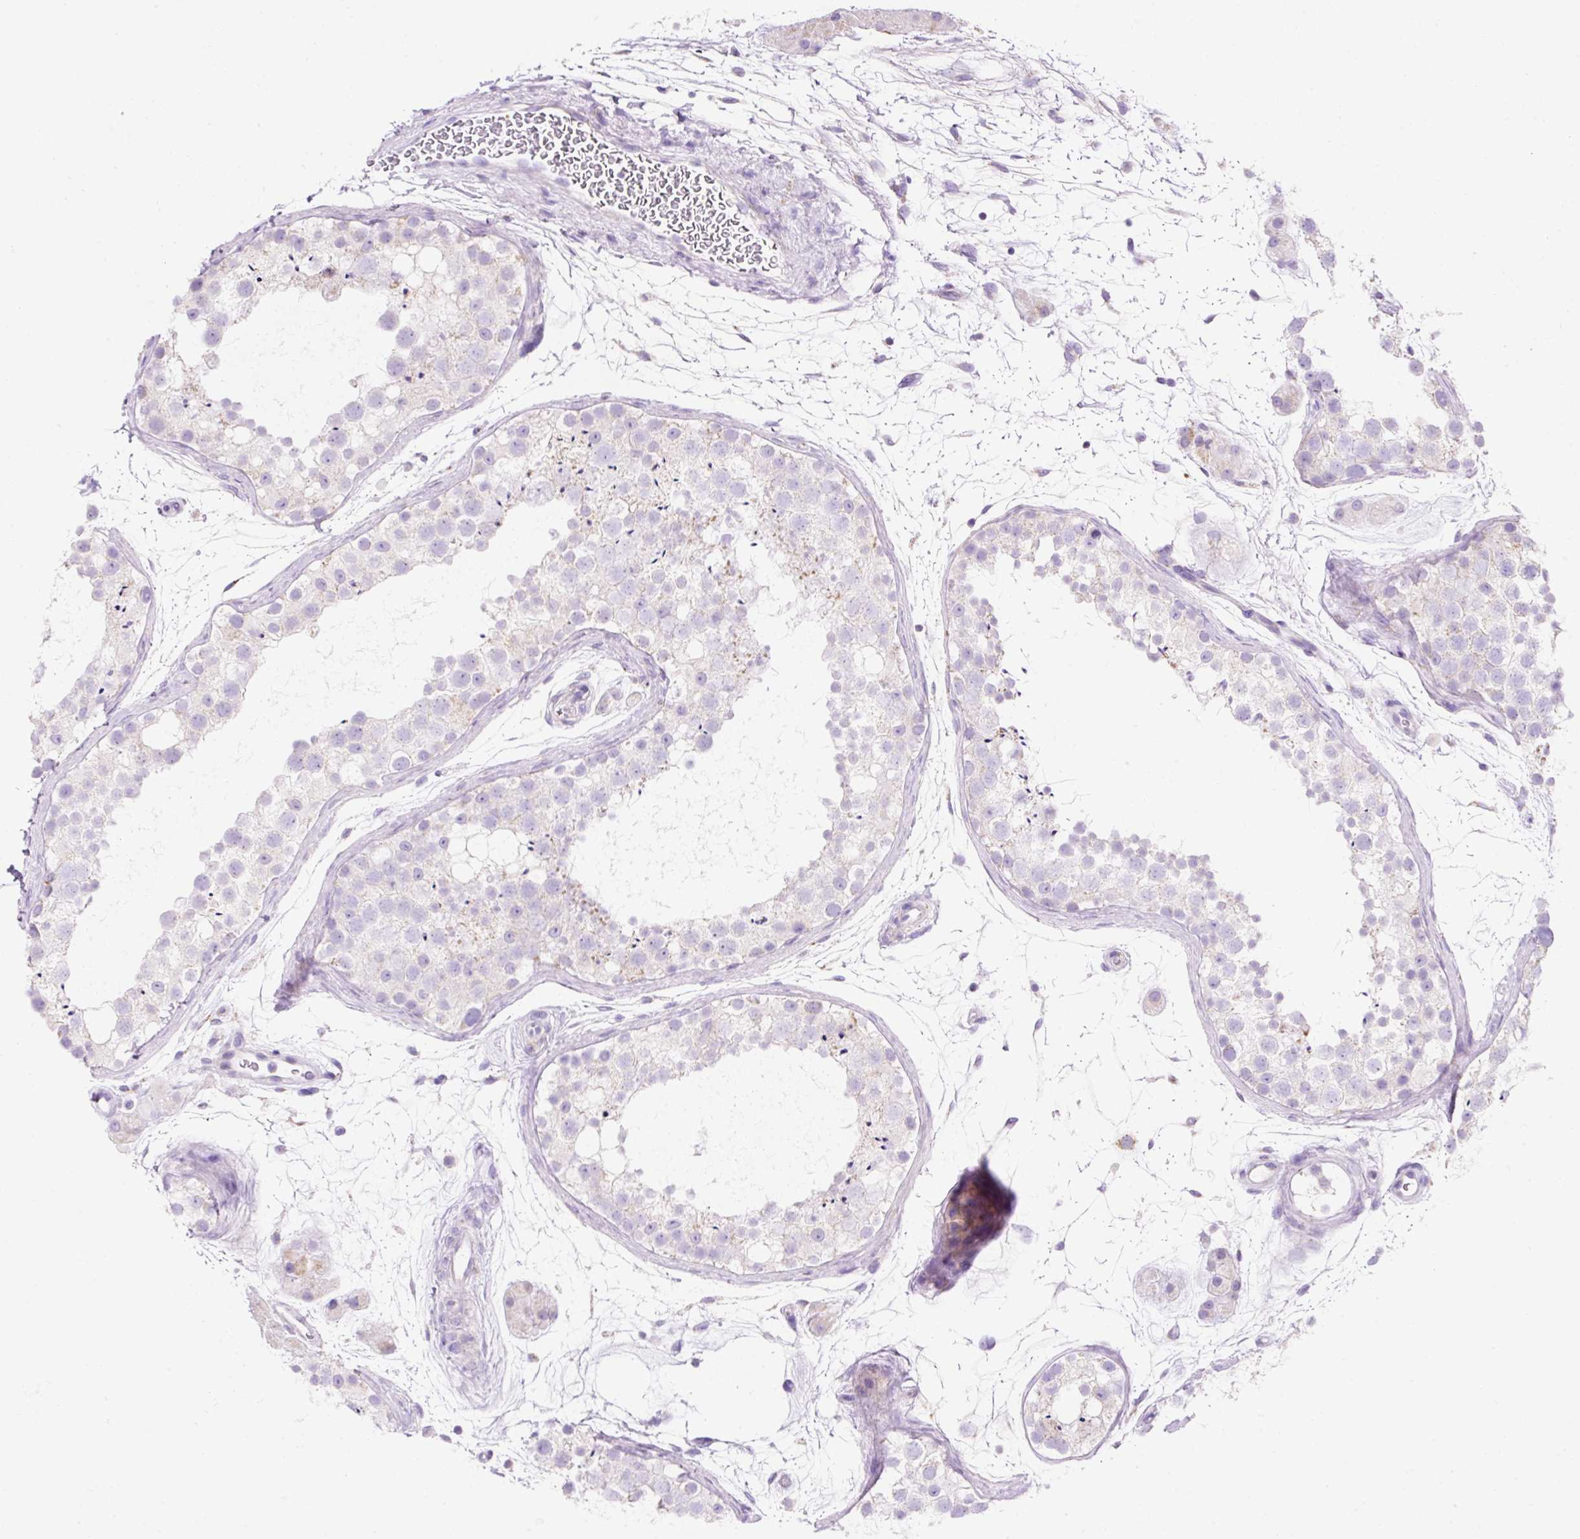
{"staining": {"intensity": "negative", "quantity": "none", "location": "none"}, "tissue": "testis", "cell_type": "Cells in seminiferous ducts", "image_type": "normal", "snomed": [{"axis": "morphology", "description": "Normal tissue, NOS"}, {"axis": "topography", "description": "Testis"}], "caption": "High magnification brightfield microscopy of unremarkable testis stained with DAB (brown) and counterstained with hematoxylin (blue): cells in seminiferous ducts show no significant positivity. (IHC, brightfield microscopy, high magnification).", "gene": "PLPP2", "patient": {"sex": "male", "age": 41}}